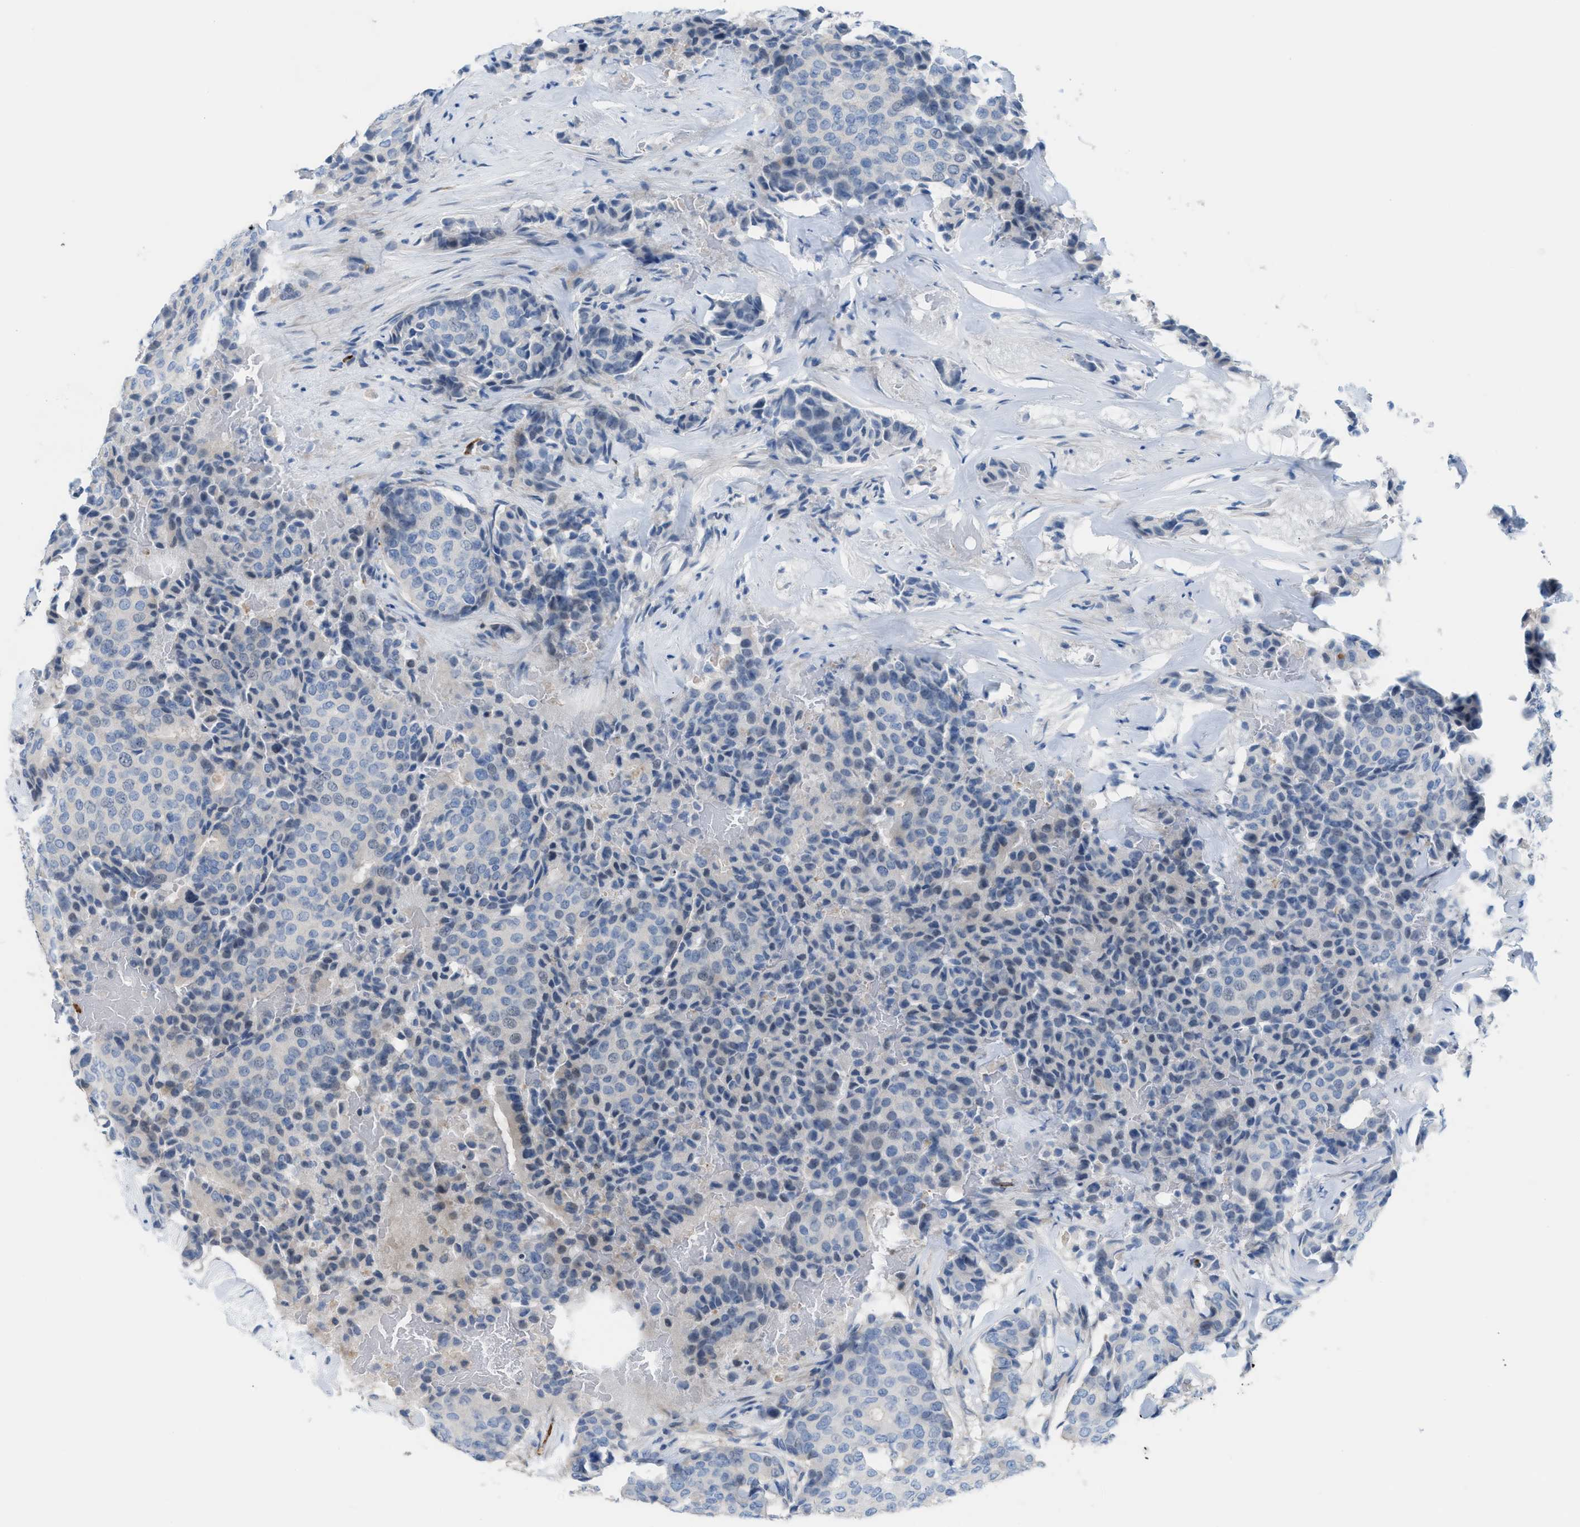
{"staining": {"intensity": "negative", "quantity": "none", "location": "none"}, "tissue": "breast cancer", "cell_type": "Tumor cells", "image_type": "cancer", "snomed": [{"axis": "morphology", "description": "Duct carcinoma"}, {"axis": "topography", "description": "Breast"}], "caption": "Breast cancer (intraductal carcinoma) was stained to show a protein in brown. There is no significant positivity in tumor cells. Nuclei are stained in blue.", "gene": "MPP3", "patient": {"sex": "female", "age": 75}}